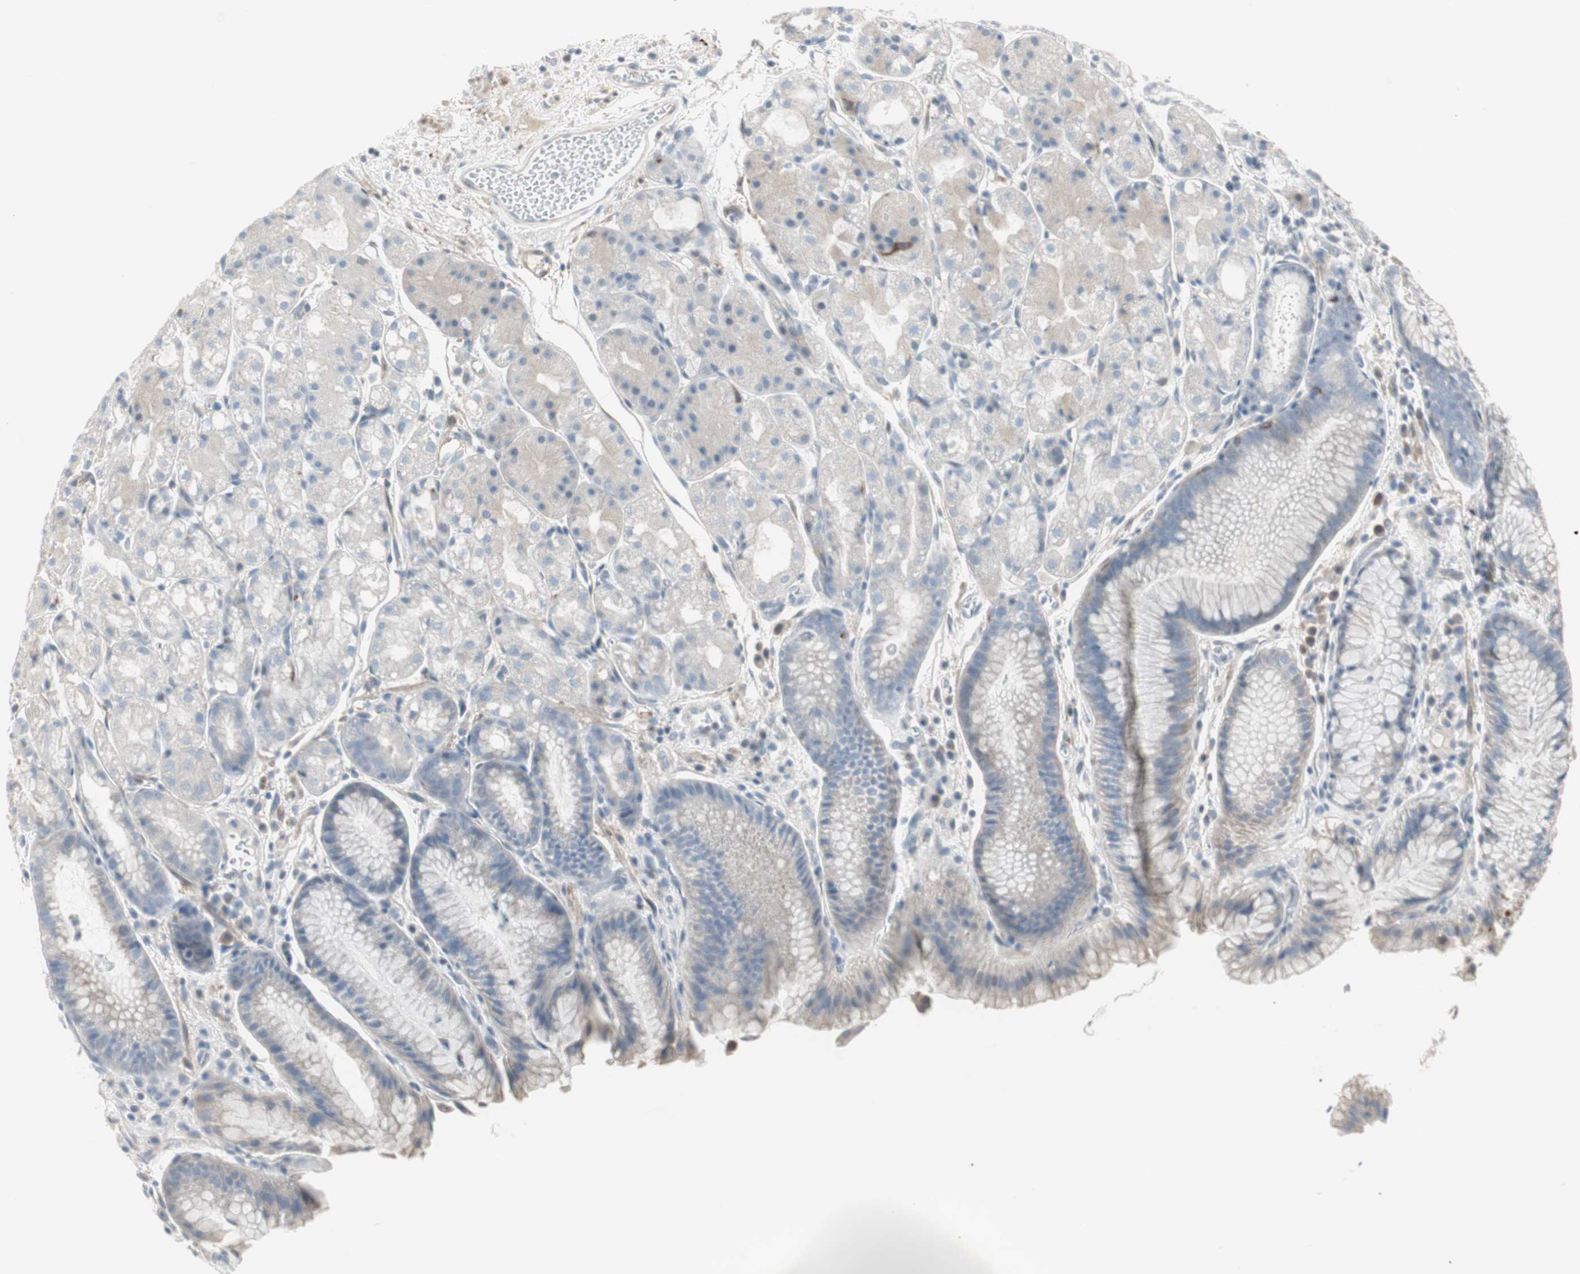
{"staining": {"intensity": "weak", "quantity": "<25%", "location": "cytoplasmic/membranous"}, "tissue": "stomach", "cell_type": "Glandular cells", "image_type": "normal", "snomed": [{"axis": "morphology", "description": "Normal tissue, NOS"}, {"axis": "topography", "description": "Stomach, upper"}], "caption": "This is a image of immunohistochemistry (IHC) staining of unremarkable stomach, which shows no expression in glandular cells.", "gene": "DMPK", "patient": {"sex": "male", "age": 72}}